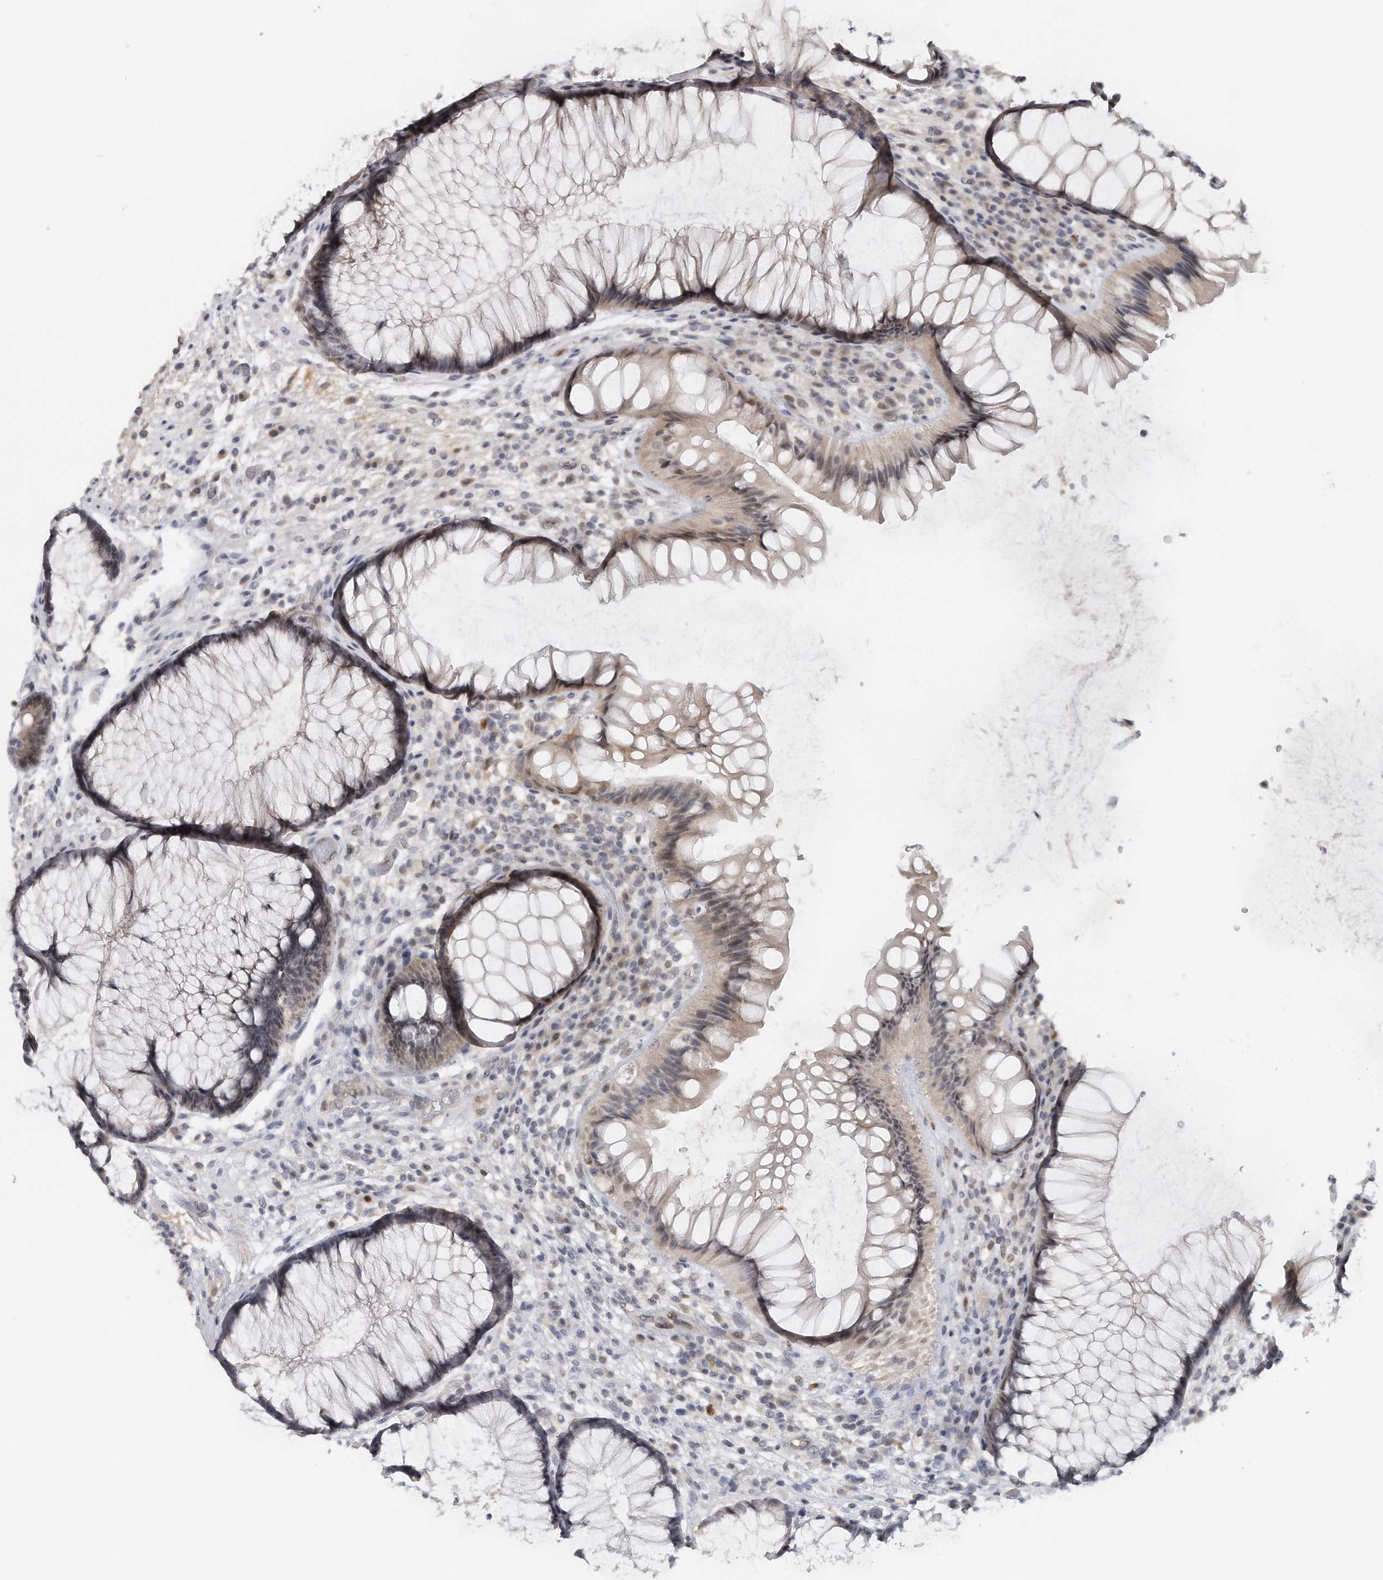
{"staining": {"intensity": "weak", "quantity": "25%-75%", "location": "nuclear"}, "tissue": "rectum", "cell_type": "Glandular cells", "image_type": "normal", "snomed": [{"axis": "morphology", "description": "Normal tissue, NOS"}, {"axis": "topography", "description": "Rectum"}], "caption": "An IHC photomicrograph of unremarkable tissue is shown. Protein staining in brown shows weak nuclear positivity in rectum within glandular cells. The staining is performed using DAB brown chromogen to label protein expression. The nuclei are counter-stained blue using hematoxylin.", "gene": "DDX43", "patient": {"sex": "male", "age": 51}}